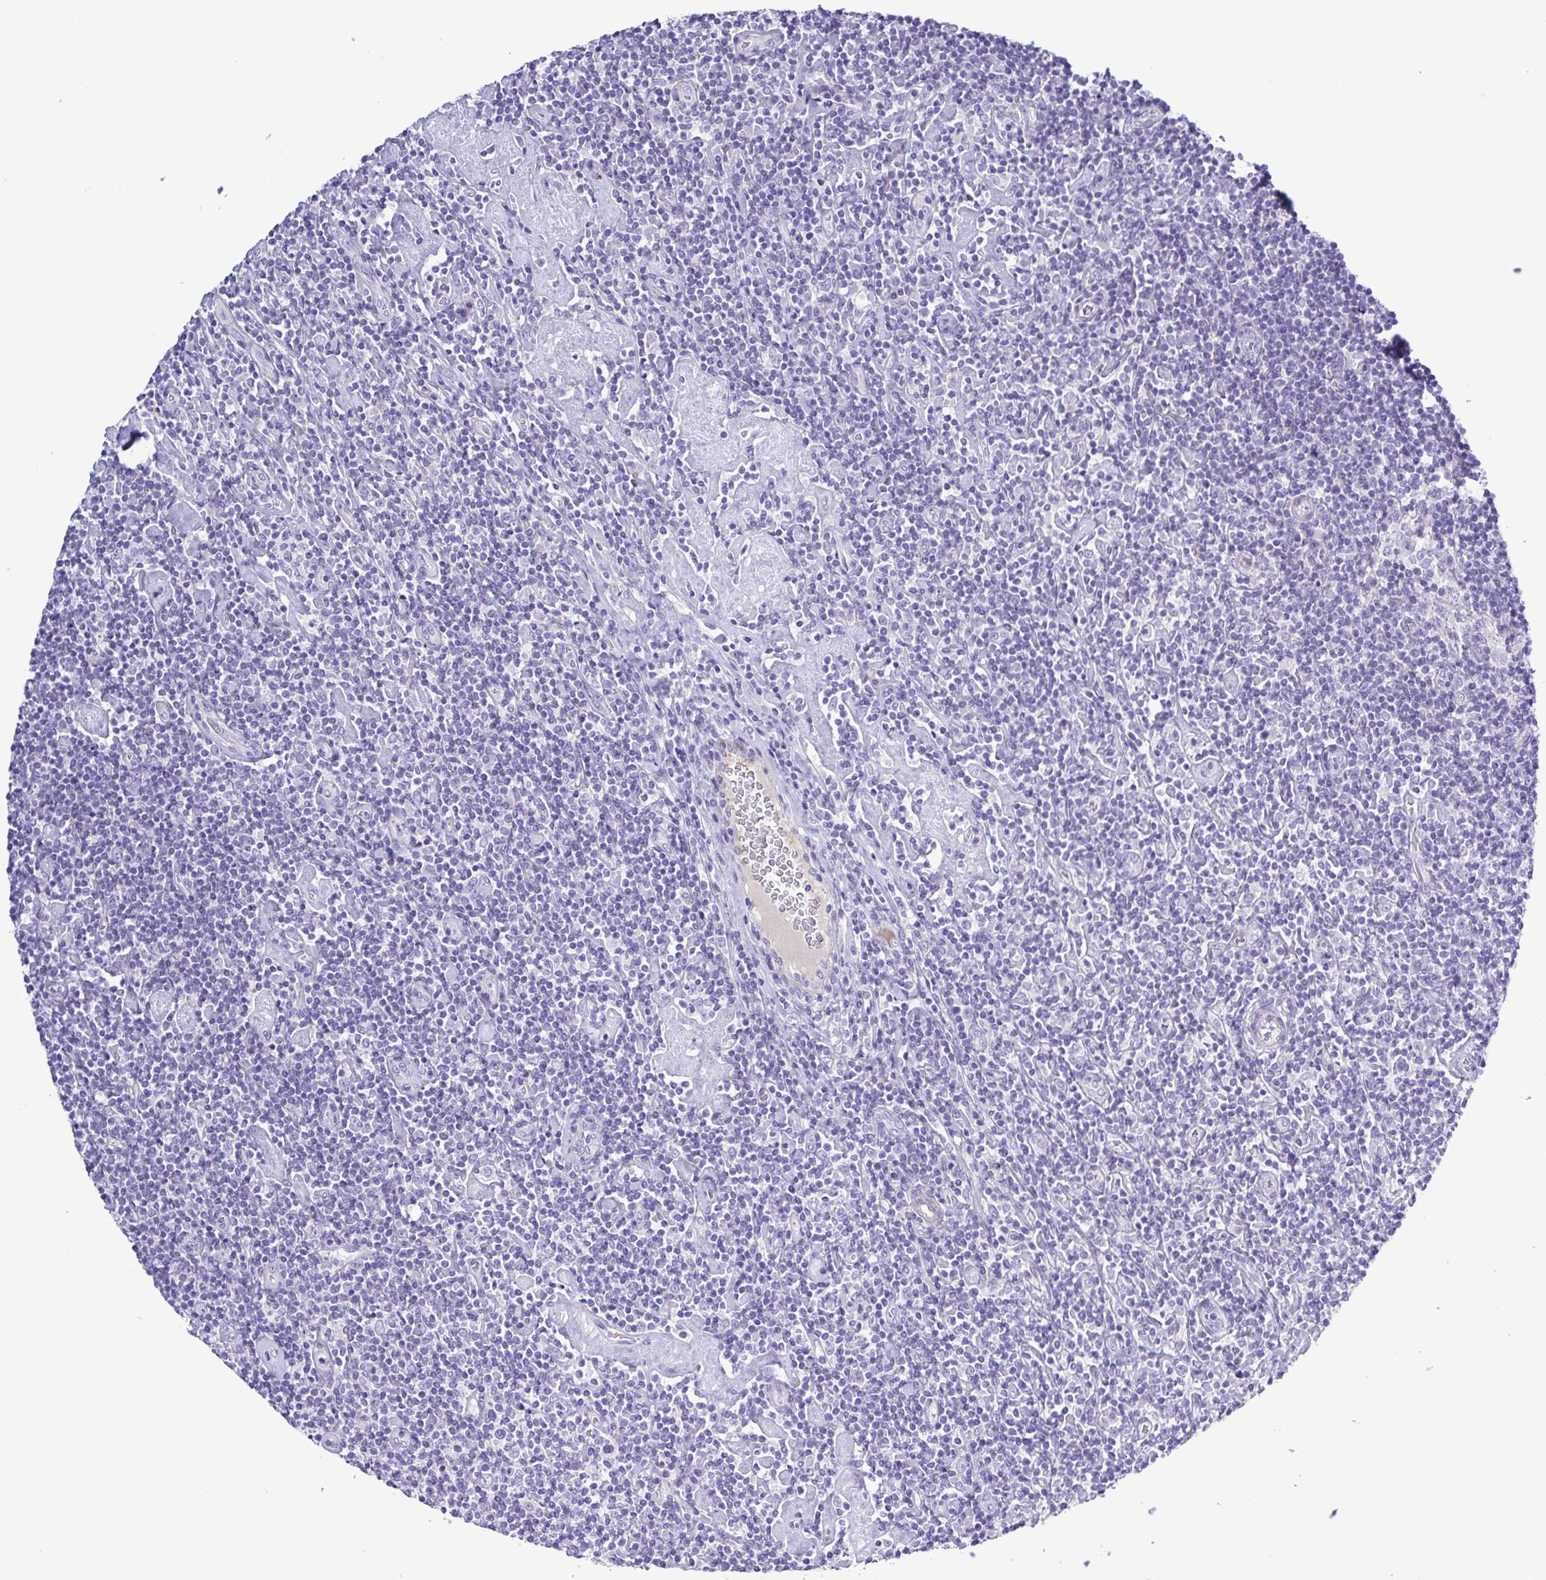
{"staining": {"intensity": "negative", "quantity": "none", "location": "none"}, "tissue": "lymphoma", "cell_type": "Tumor cells", "image_type": "cancer", "snomed": [{"axis": "morphology", "description": "Hodgkin's disease, NOS"}, {"axis": "topography", "description": "Lymph node"}], "caption": "DAB (3,3'-diaminobenzidine) immunohistochemical staining of human lymphoma reveals no significant staining in tumor cells.", "gene": "GABBR2", "patient": {"sex": "male", "age": 40}}